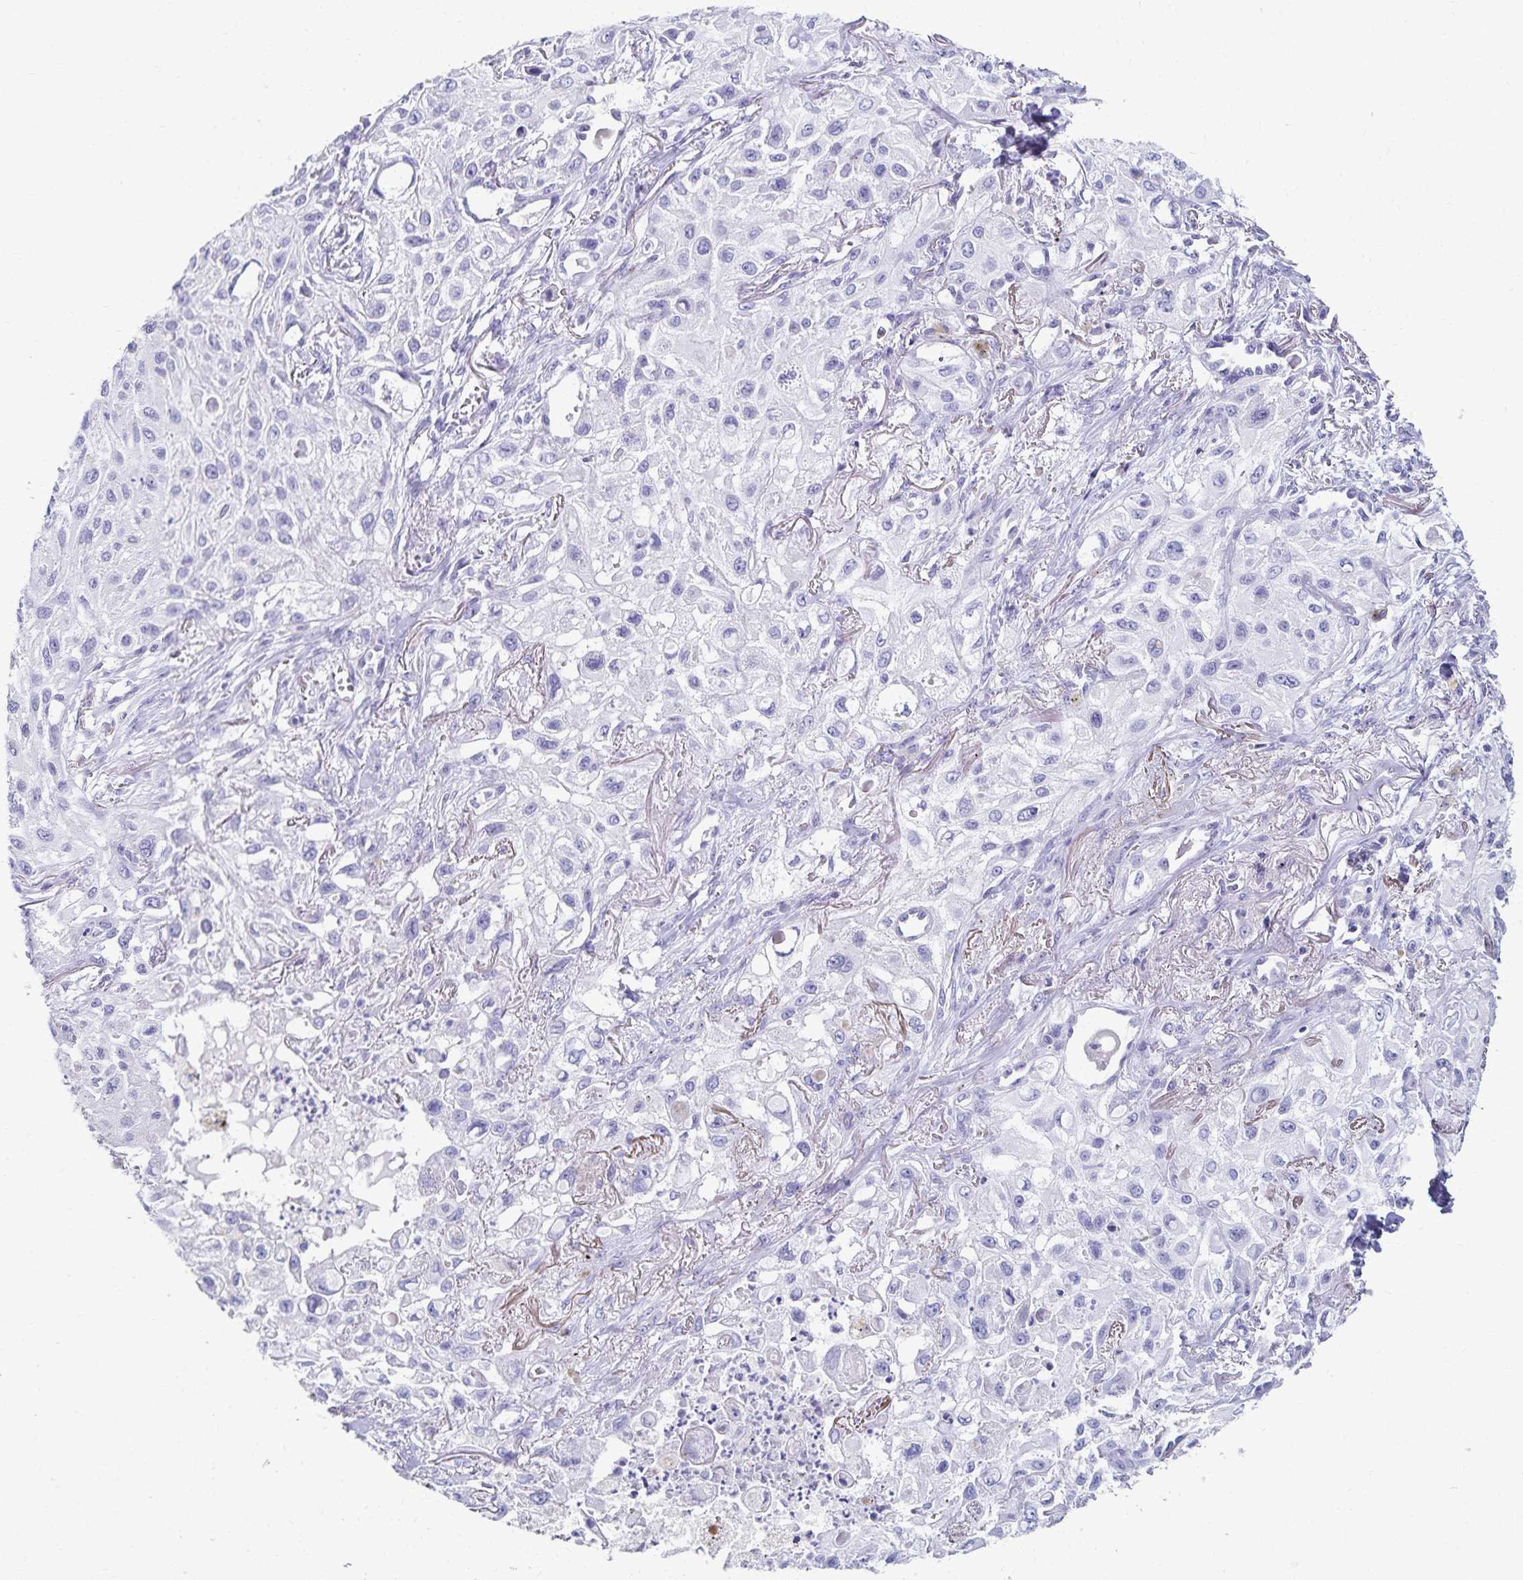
{"staining": {"intensity": "negative", "quantity": "none", "location": "none"}, "tissue": "lung cancer", "cell_type": "Tumor cells", "image_type": "cancer", "snomed": [{"axis": "morphology", "description": "Squamous cell carcinoma, NOS"}, {"axis": "topography", "description": "Lung"}], "caption": "An immunohistochemistry histopathology image of lung cancer is shown. There is no staining in tumor cells of lung cancer.", "gene": "C2orf50", "patient": {"sex": "male", "age": 71}}